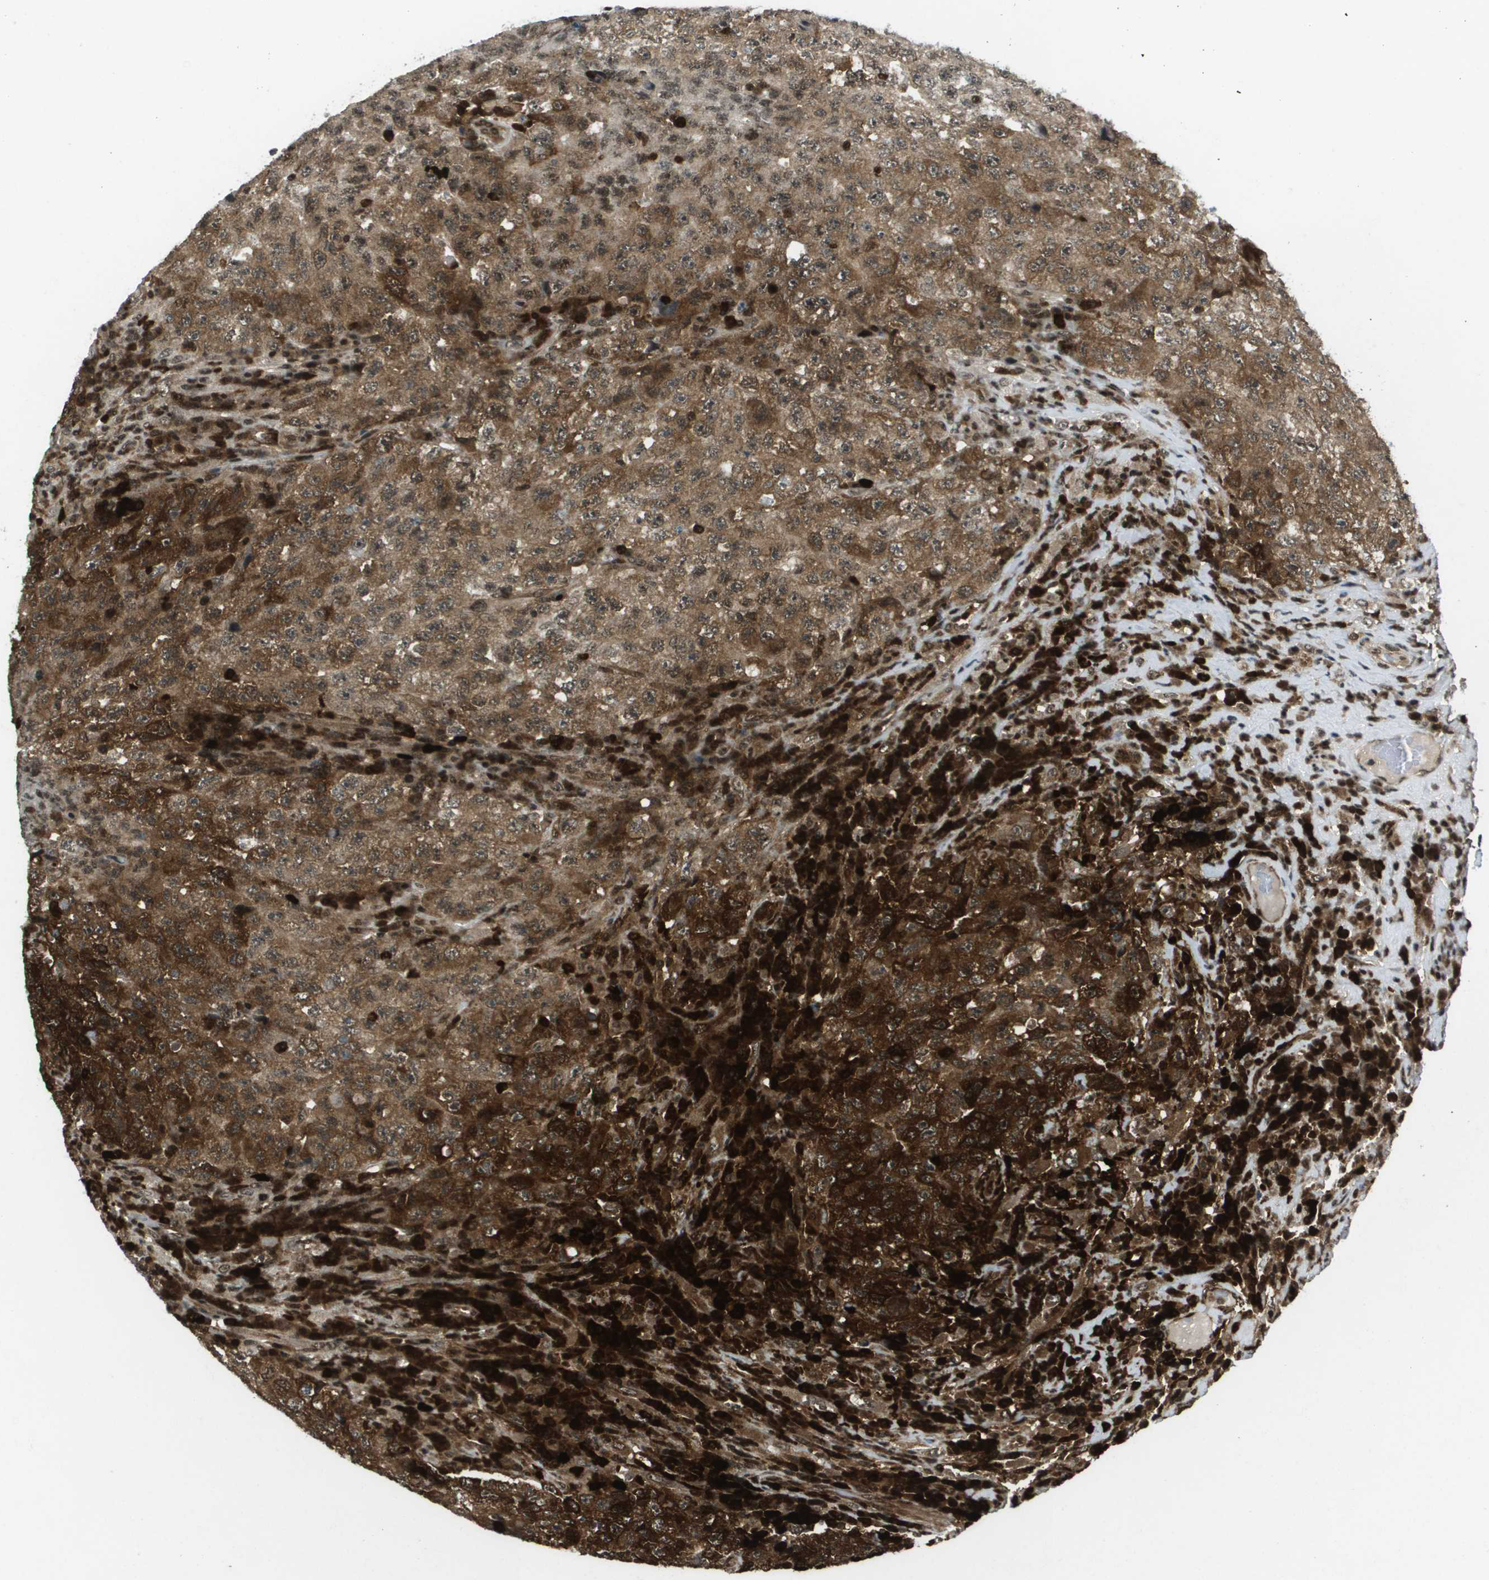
{"staining": {"intensity": "strong", "quantity": ">75%", "location": "cytoplasmic/membranous"}, "tissue": "testis cancer", "cell_type": "Tumor cells", "image_type": "cancer", "snomed": [{"axis": "morphology", "description": "Necrosis, NOS"}, {"axis": "morphology", "description": "Carcinoma, Embryonal, NOS"}, {"axis": "topography", "description": "Testis"}], "caption": "Protein staining of testis cancer (embryonal carcinoma) tissue shows strong cytoplasmic/membranous staining in about >75% of tumor cells. Nuclei are stained in blue.", "gene": "IRF7", "patient": {"sex": "male", "age": 19}}